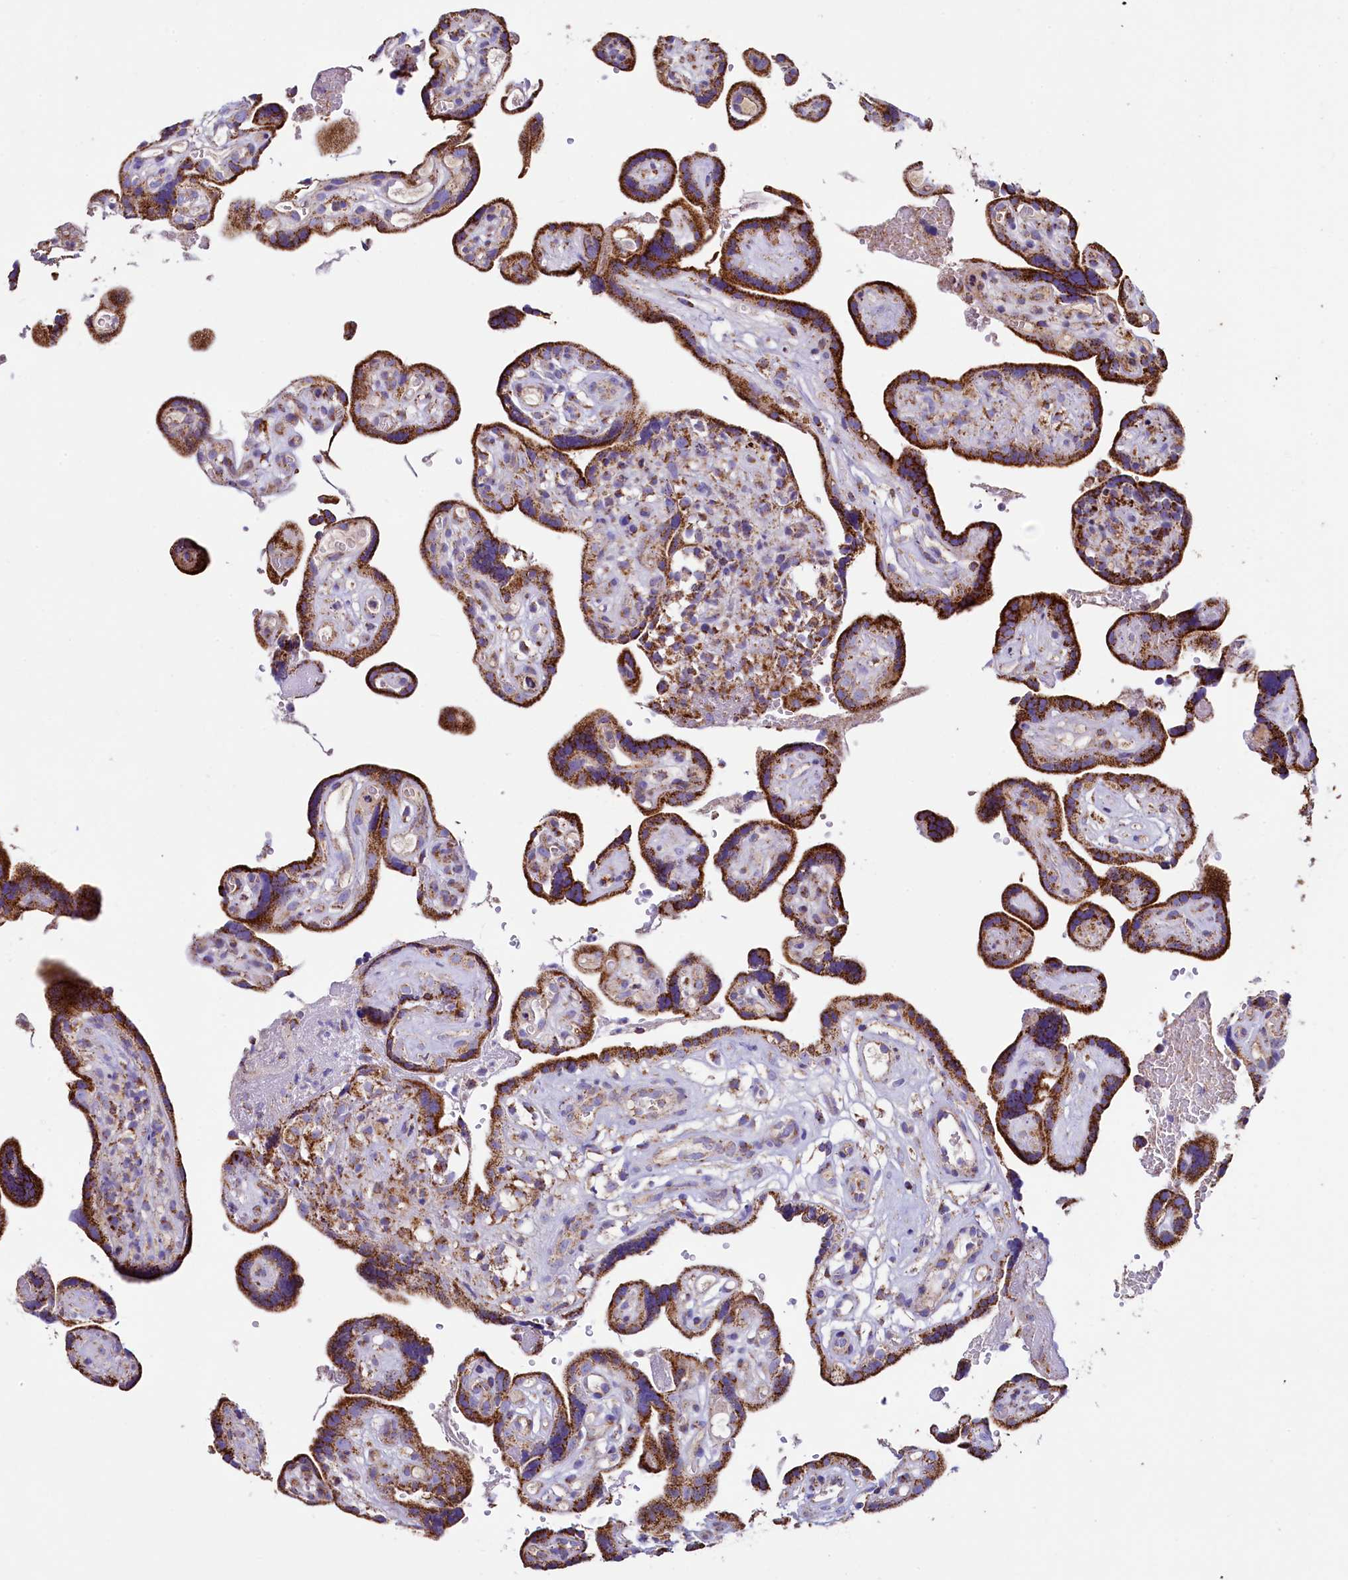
{"staining": {"intensity": "moderate", "quantity": ">75%", "location": "cytoplasmic/membranous"}, "tissue": "placenta", "cell_type": "Decidual cells", "image_type": "normal", "snomed": [{"axis": "morphology", "description": "Normal tissue, NOS"}, {"axis": "topography", "description": "Placenta"}], "caption": "Approximately >75% of decidual cells in normal placenta display moderate cytoplasmic/membranous protein expression as visualized by brown immunohistochemical staining.", "gene": "IDH3A", "patient": {"sex": "female", "age": 30}}